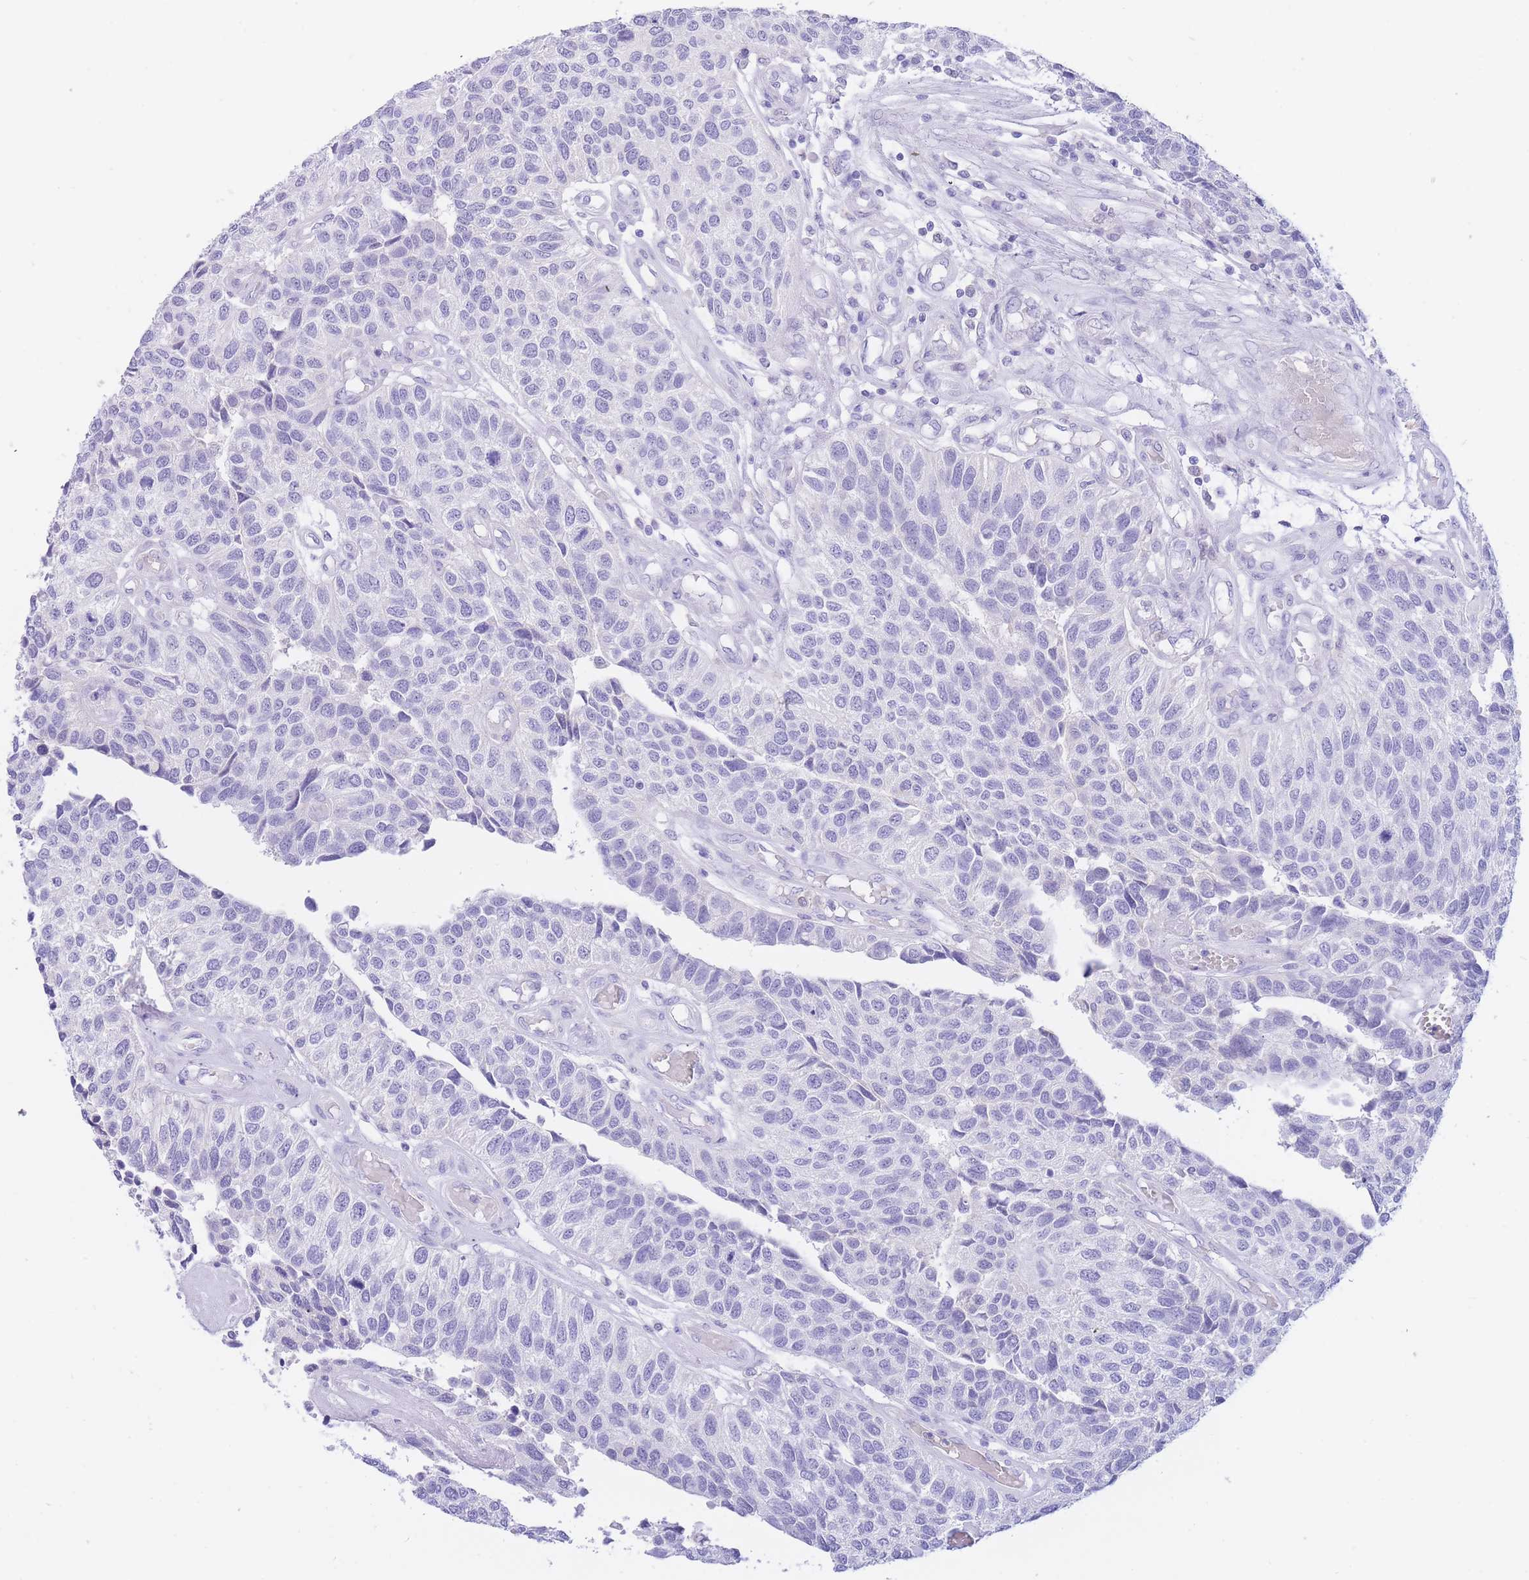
{"staining": {"intensity": "negative", "quantity": "none", "location": "none"}, "tissue": "urothelial cancer", "cell_type": "Tumor cells", "image_type": "cancer", "snomed": [{"axis": "morphology", "description": "Urothelial carcinoma, NOS"}, {"axis": "topography", "description": "Urinary bladder"}], "caption": "Photomicrograph shows no significant protein staining in tumor cells of urothelial cancer.", "gene": "SULT1A1", "patient": {"sex": "male", "age": 55}}